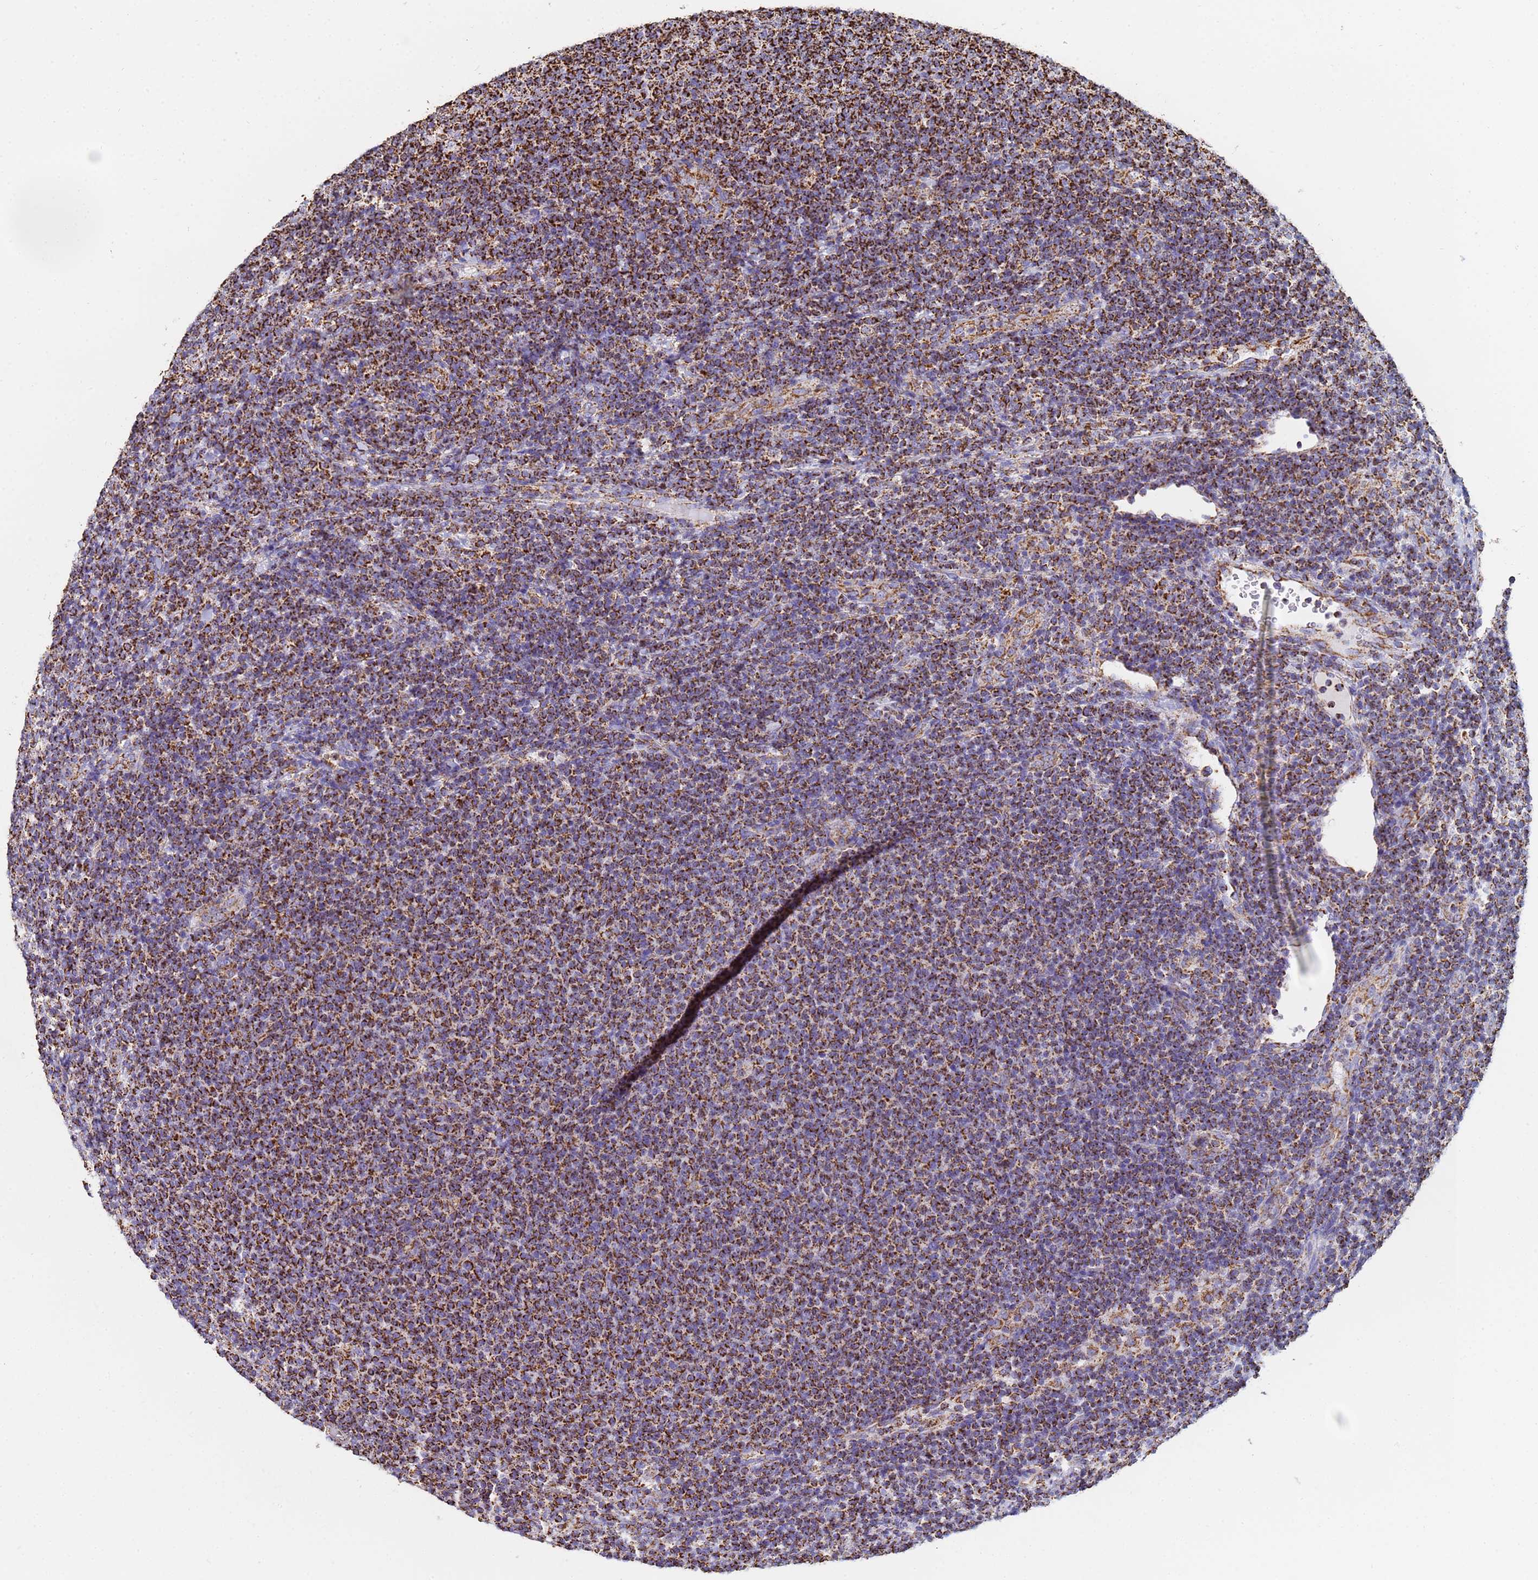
{"staining": {"intensity": "strong", "quantity": ">75%", "location": "cytoplasmic/membranous"}, "tissue": "lymphoma", "cell_type": "Tumor cells", "image_type": "cancer", "snomed": [{"axis": "morphology", "description": "Malignant lymphoma, non-Hodgkin's type, Low grade"}, {"axis": "topography", "description": "Lymph node"}], "caption": "DAB immunohistochemical staining of human low-grade malignant lymphoma, non-Hodgkin's type demonstrates strong cytoplasmic/membranous protein expression in about >75% of tumor cells.", "gene": "PHB2", "patient": {"sex": "male", "age": 66}}